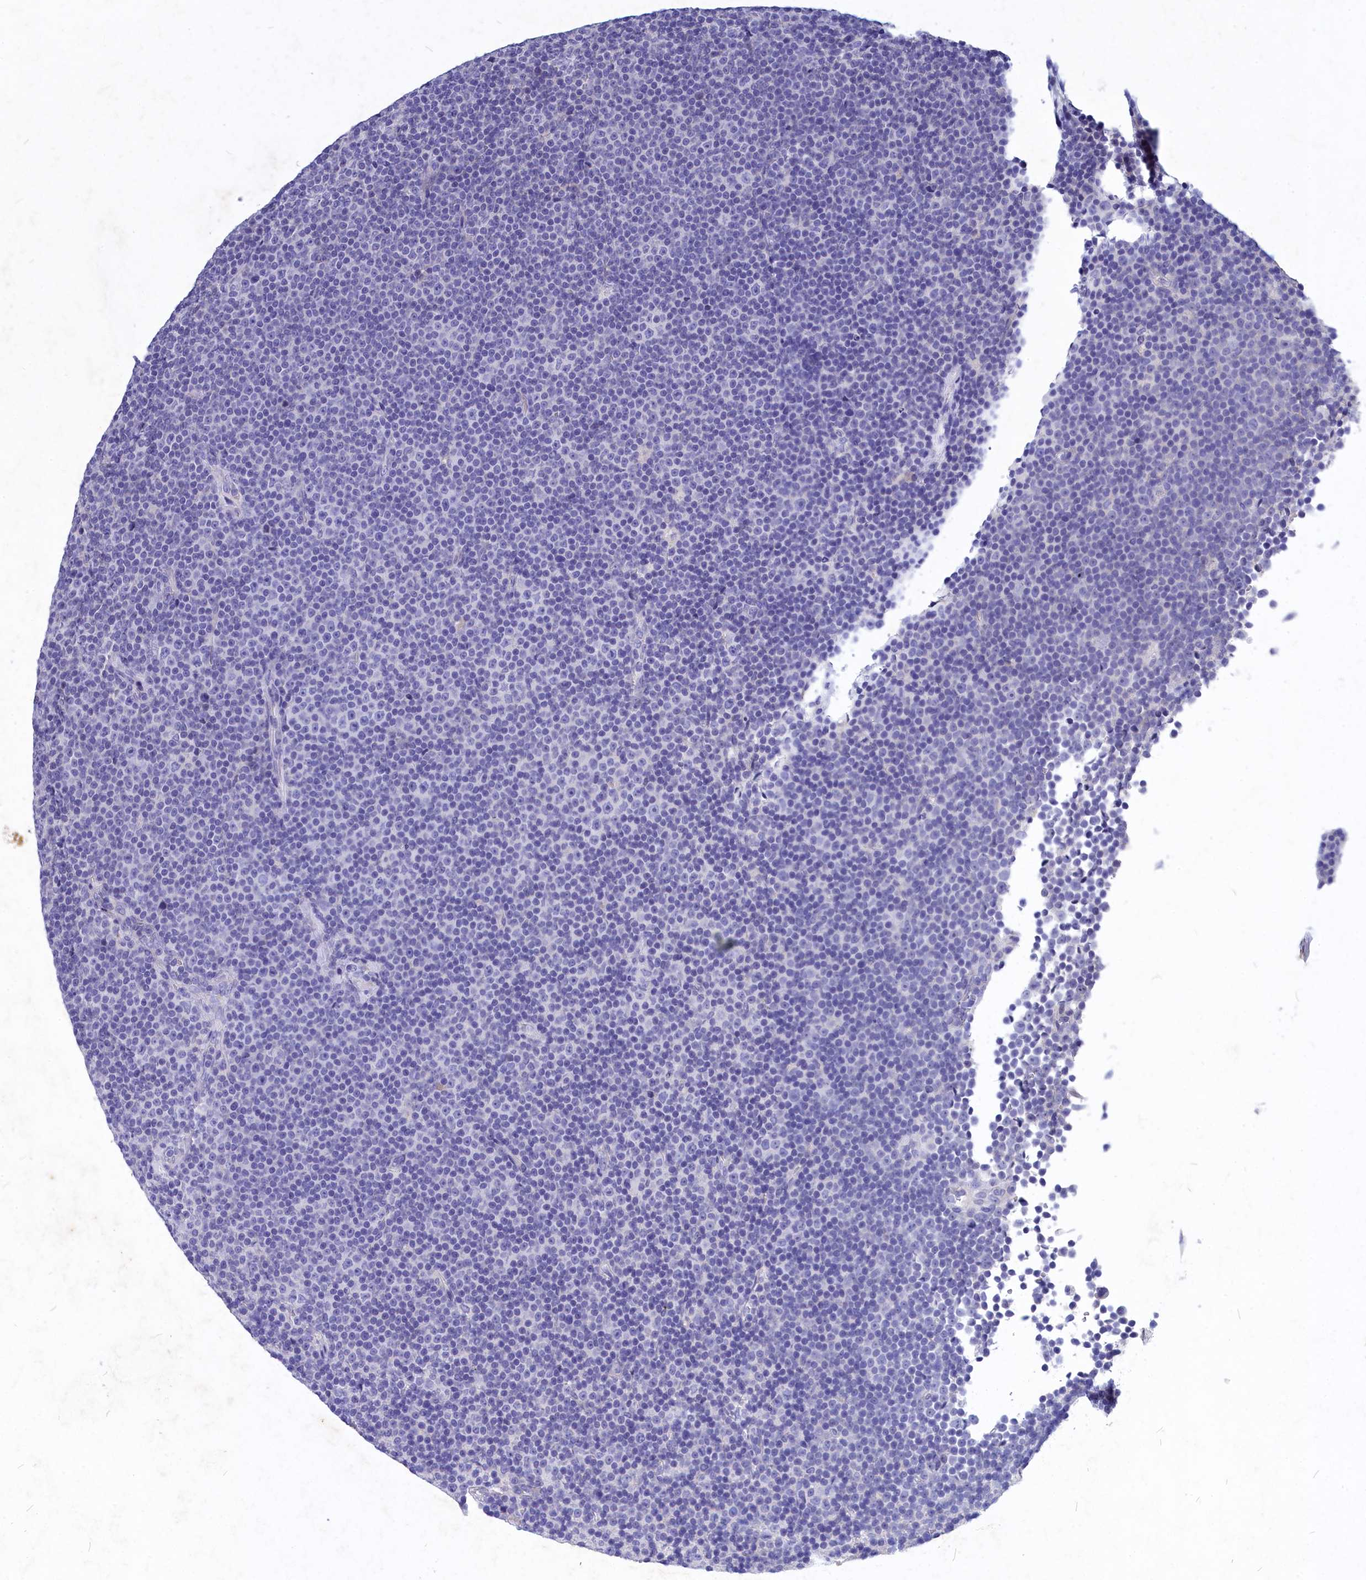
{"staining": {"intensity": "negative", "quantity": "none", "location": "none"}, "tissue": "lymphoma", "cell_type": "Tumor cells", "image_type": "cancer", "snomed": [{"axis": "morphology", "description": "Malignant lymphoma, non-Hodgkin's type, Low grade"}, {"axis": "topography", "description": "Lymph node"}], "caption": "DAB (3,3'-diaminobenzidine) immunohistochemical staining of lymphoma displays no significant expression in tumor cells. (Stains: DAB (3,3'-diaminobenzidine) immunohistochemistry with hematoxylin counter stain, Microscopy: brightfield microscopy at high magnification).", "gene": "DEFB119", "patient": {"sex": "female", "age": 67}}